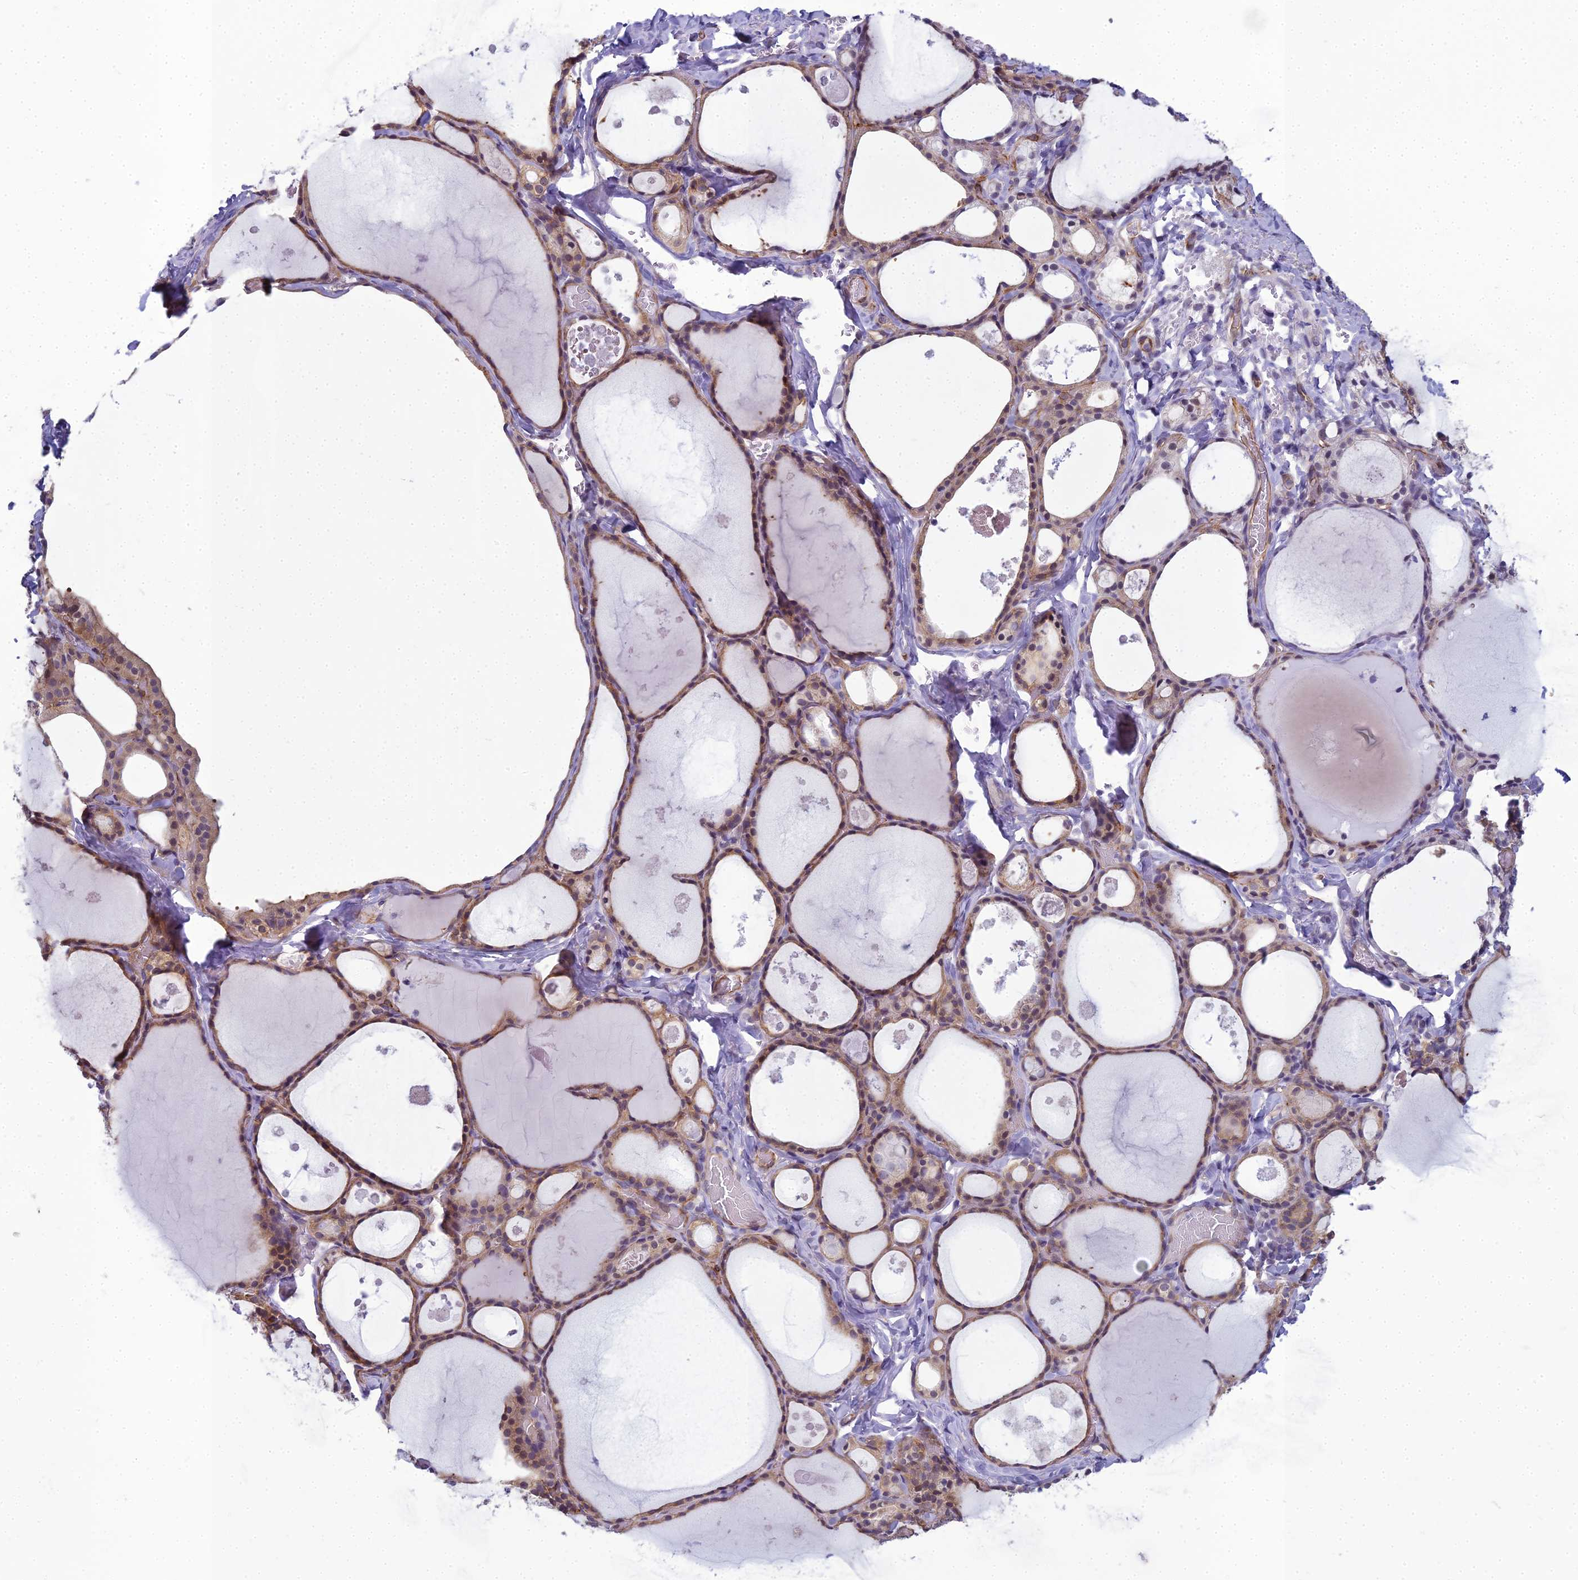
{"staining": {"intensity": "moderate", "quantity": ">75%", "location": "cytoplasmic/membranous,nuclear"}, "tissue": "thyroid gland", "cell_type": "Glandular cells", "image_type": "normal", "snomed": [{"axis": "morphology", "description": "Normal tissue, NOS"}, {"axis": "topography", "description": "Thyroid gland"}], "caption": "Immunohistochemistry (DAB) staining of normal human thyroid gland reveals moderate cytoplasmic/membranous,nuclear protein staining in approximately >75% of glandular cells. The protein of interest is stained brown, and the nuclei are stained in blue (DAB IHC with brightfield microscopy, high magnification).", "gene": "RGL3", "patient": {"sex": "male", "age": 56}}